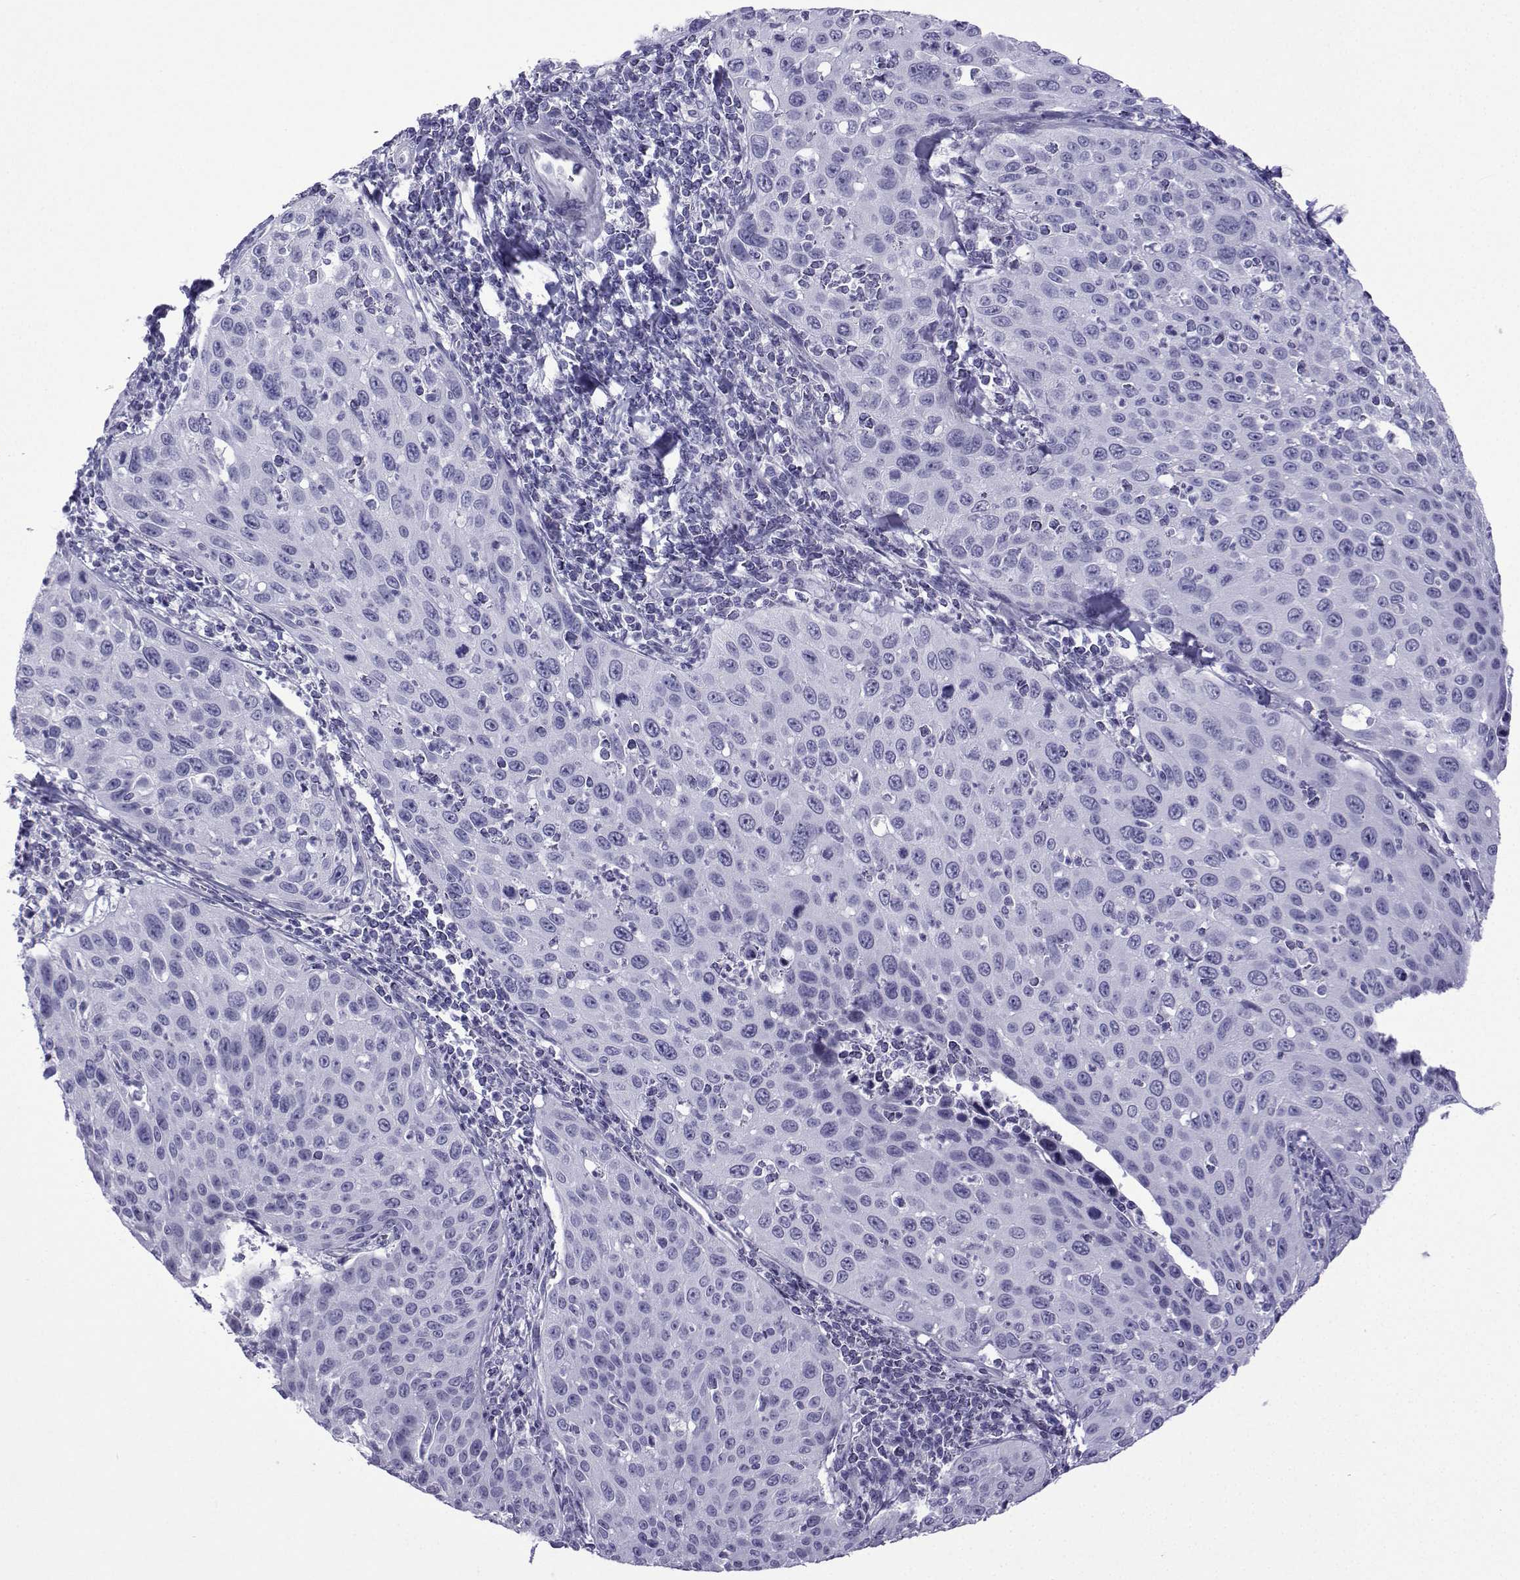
{"staining": {"intensity": "negative", "quantity": "none", "location": "none"}, "tissue": "cervical cancer", "cell_type": "Tumor cells", "image_type": "cancer", "snomed": [{"axis": "morphology", "description": "Squamous cell carcinoma, NOS"}, {"axis": "topography", "description": "Cervix"}], "caption": "Immunohistochemical staining of cervical cancer reveals no significant positivity in tumor cells.", "gene": "TRIM46", "patient": {"sex": "female", "age": 26}}